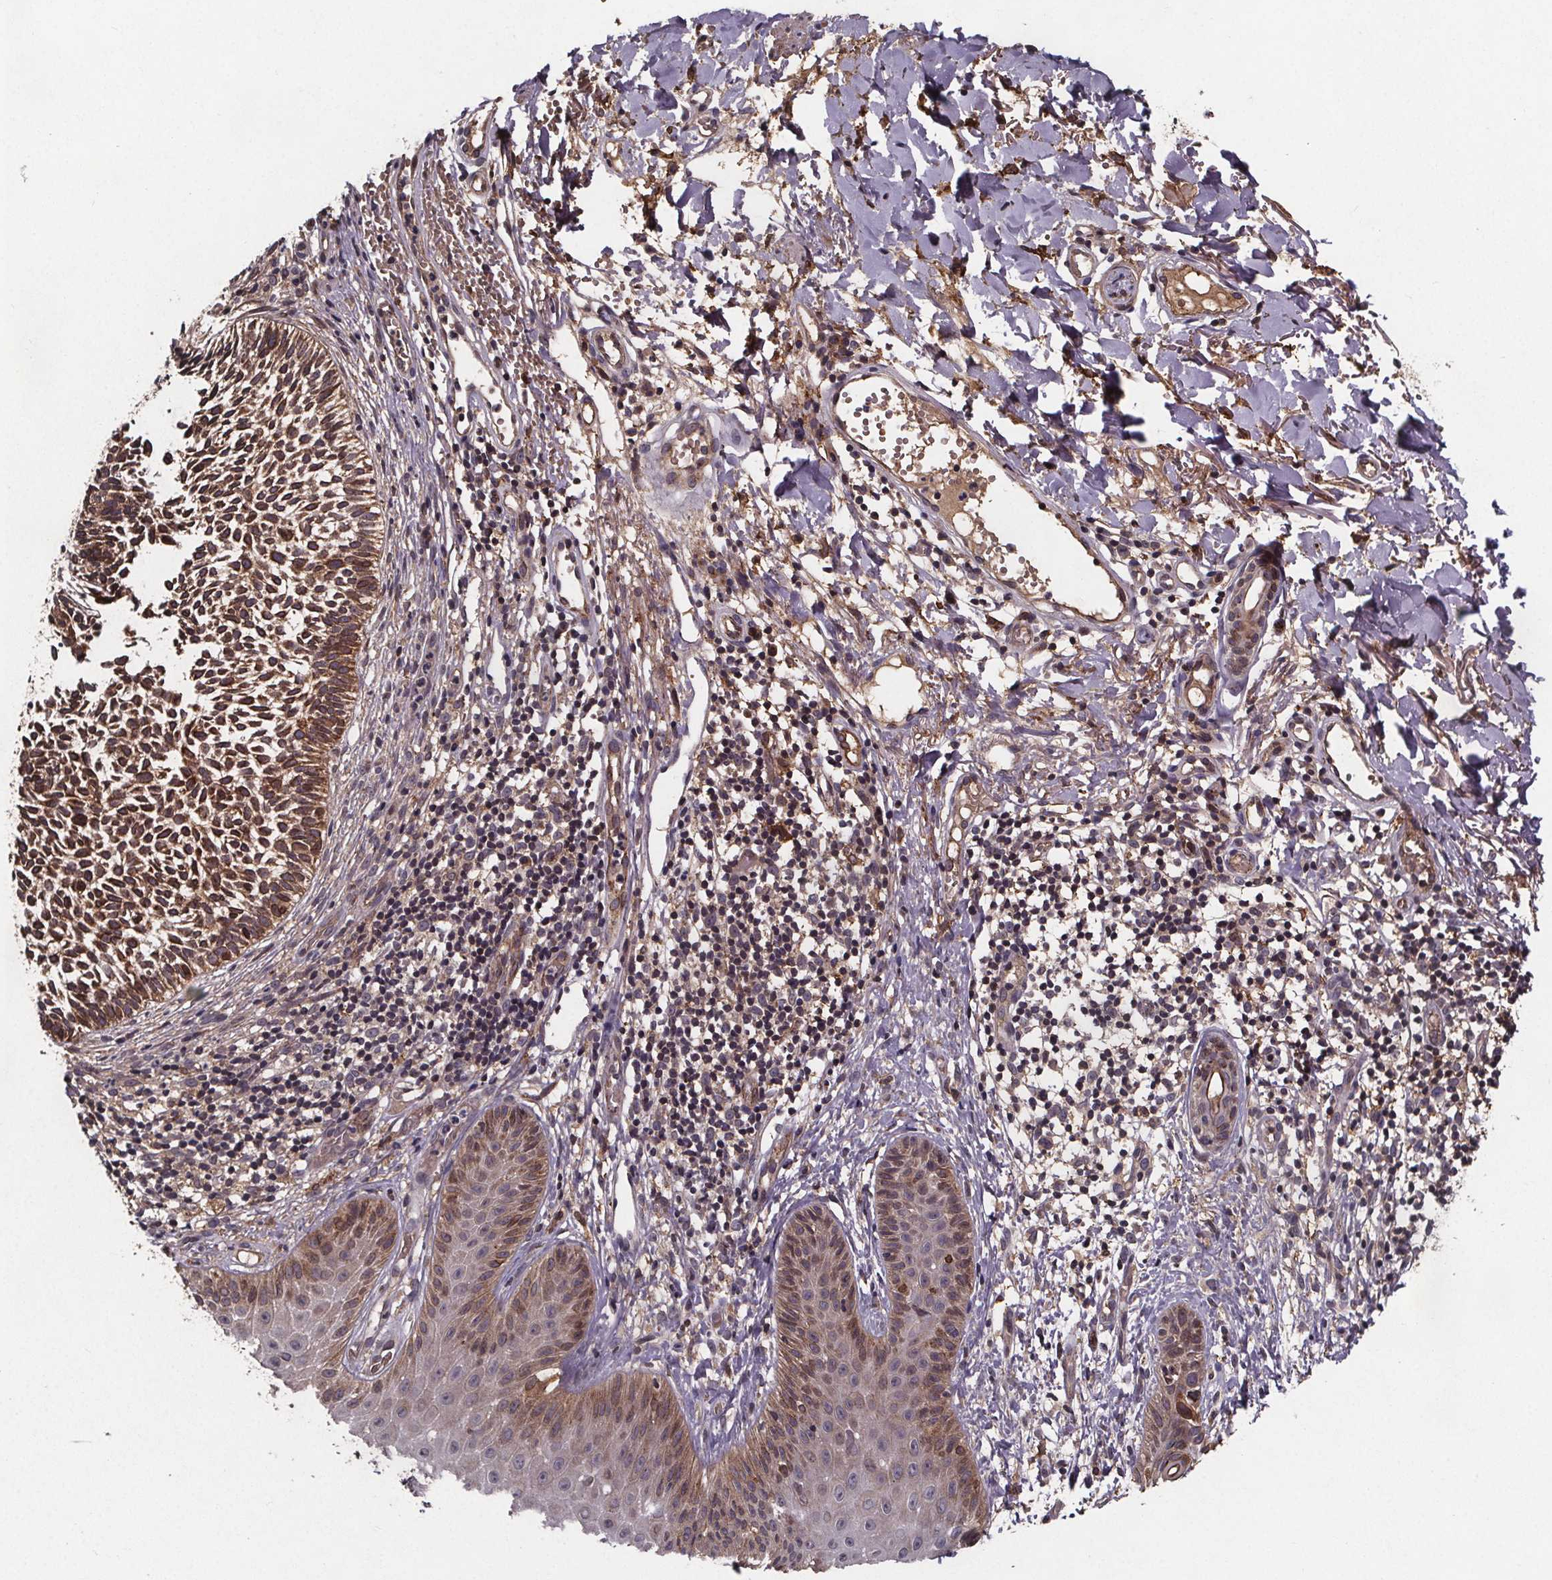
{"staining": {"intensity": "moderate", "quantity": ">75%", "location": "cytoplasmic/membranous"}, "tissue": "skin cancer", "cell_type": "Tumor cells", "image_type": "cancer", "snomed": [{"axis": "morphology", "description": "Basal cell carcinoma"}, {"axis": "topography", "description": "Skin"}], "caption": "Moderate cytoplasmic/membranous protein positivity is seen in approximately >75% of tumor cells in skin basal cell carcinoma.", "gene": "FASTKD3", "patient": {"sex": "male", "age": 78}}